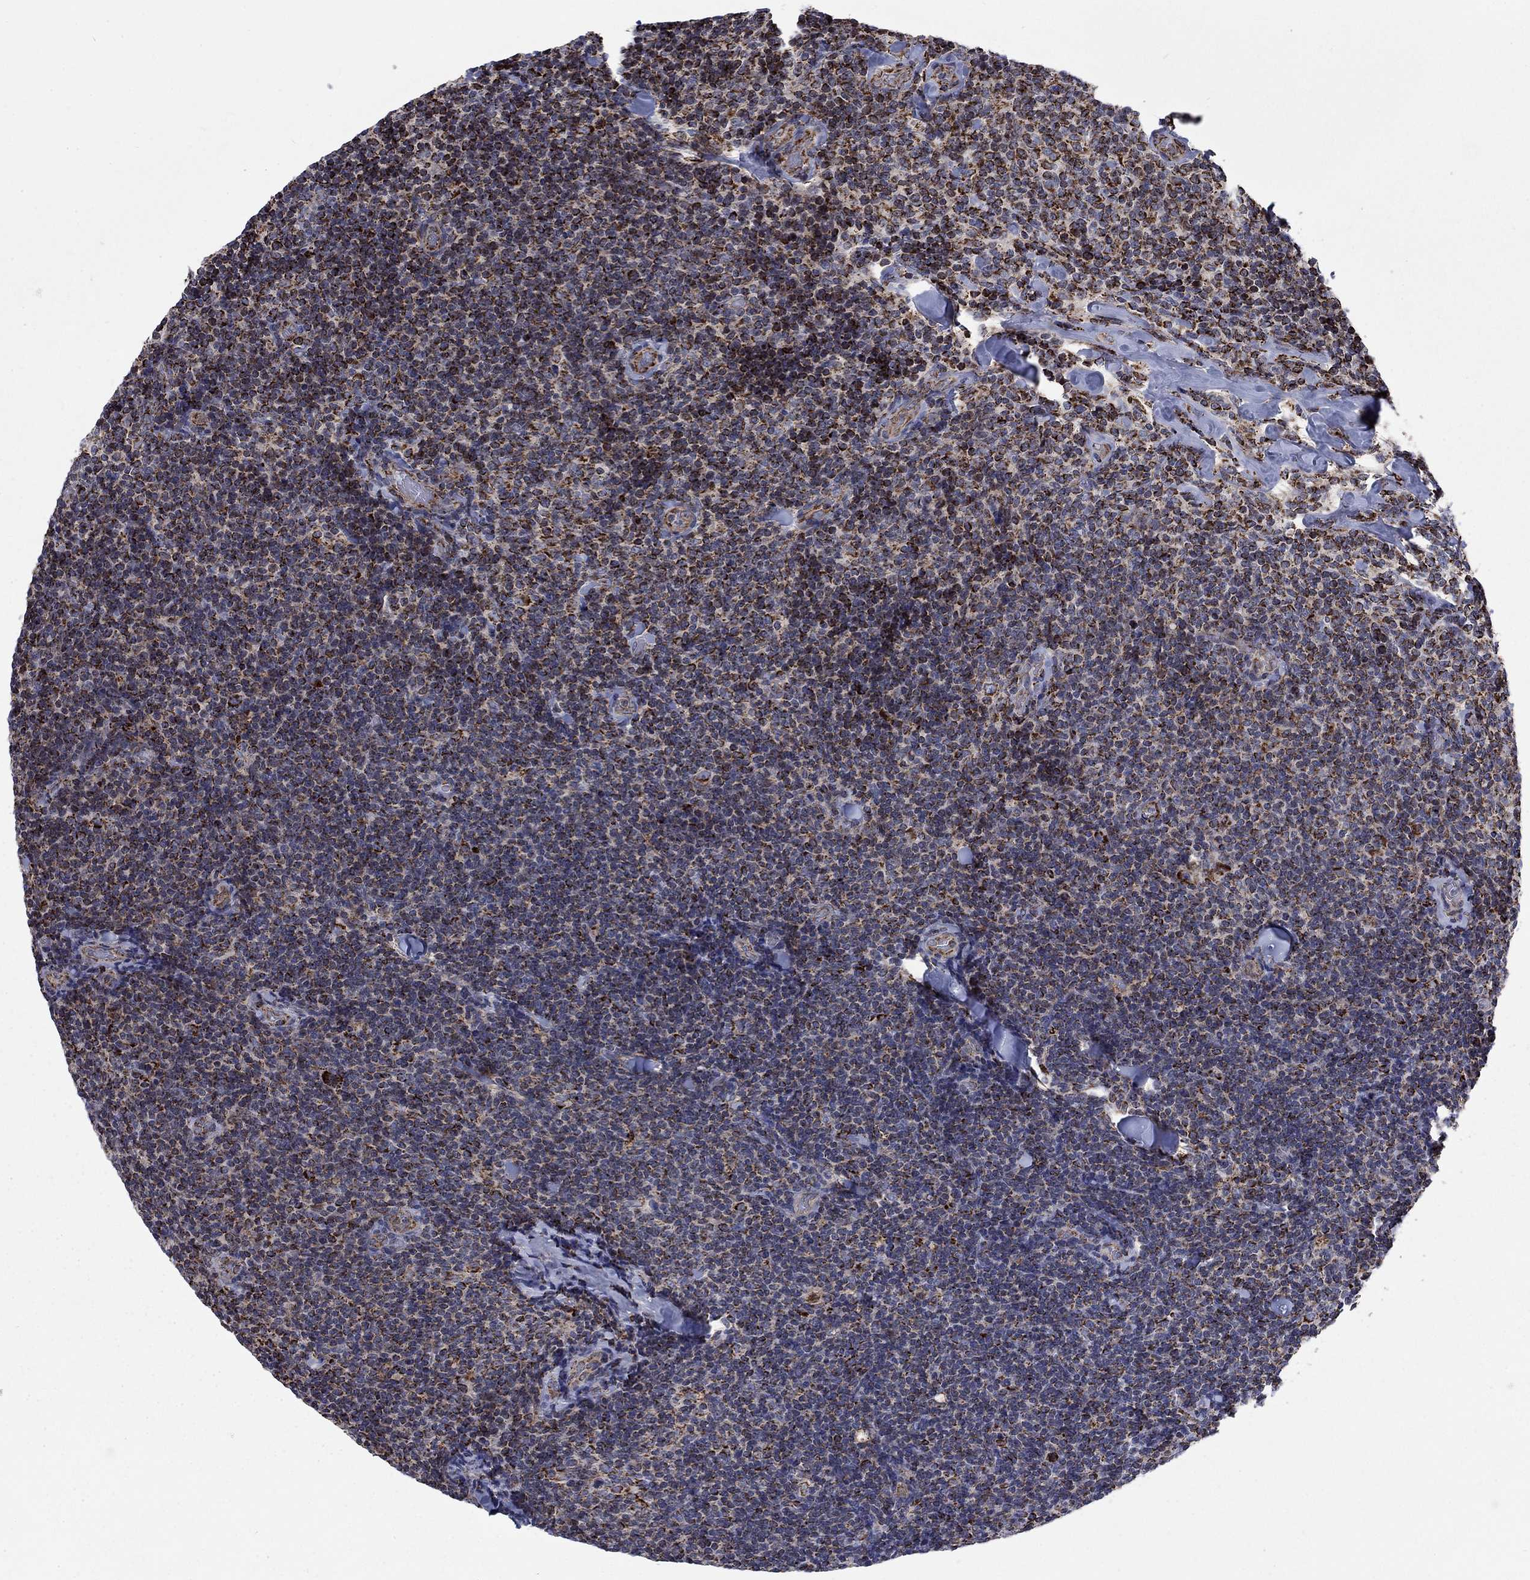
{"staining": {"intensity": "strong", "quantity": "25%-75%", "location": "cytoplasmic/membranous"}, "tissue": "lymphoma", "cell_type": "Tumor cells", "image_type": "cancer", "snomed": [{"axis": "morphology", "description": "Malignant lymphoma, non-Hodgkin's type, Low grade"}, {"axis": "topography", "description": "Lymph node"}], "caption": "A high-resolution photomicrograph shows immunohistochemistry staining of malignant lymphoma, non-Hodgkin's type (low-grade), which demonstrates strong cytoplasmic/membranous expression in about 25%-75% of tumor cells.", "gene": "MOAP1", "patient": {"sex": "female", "age": 56}}